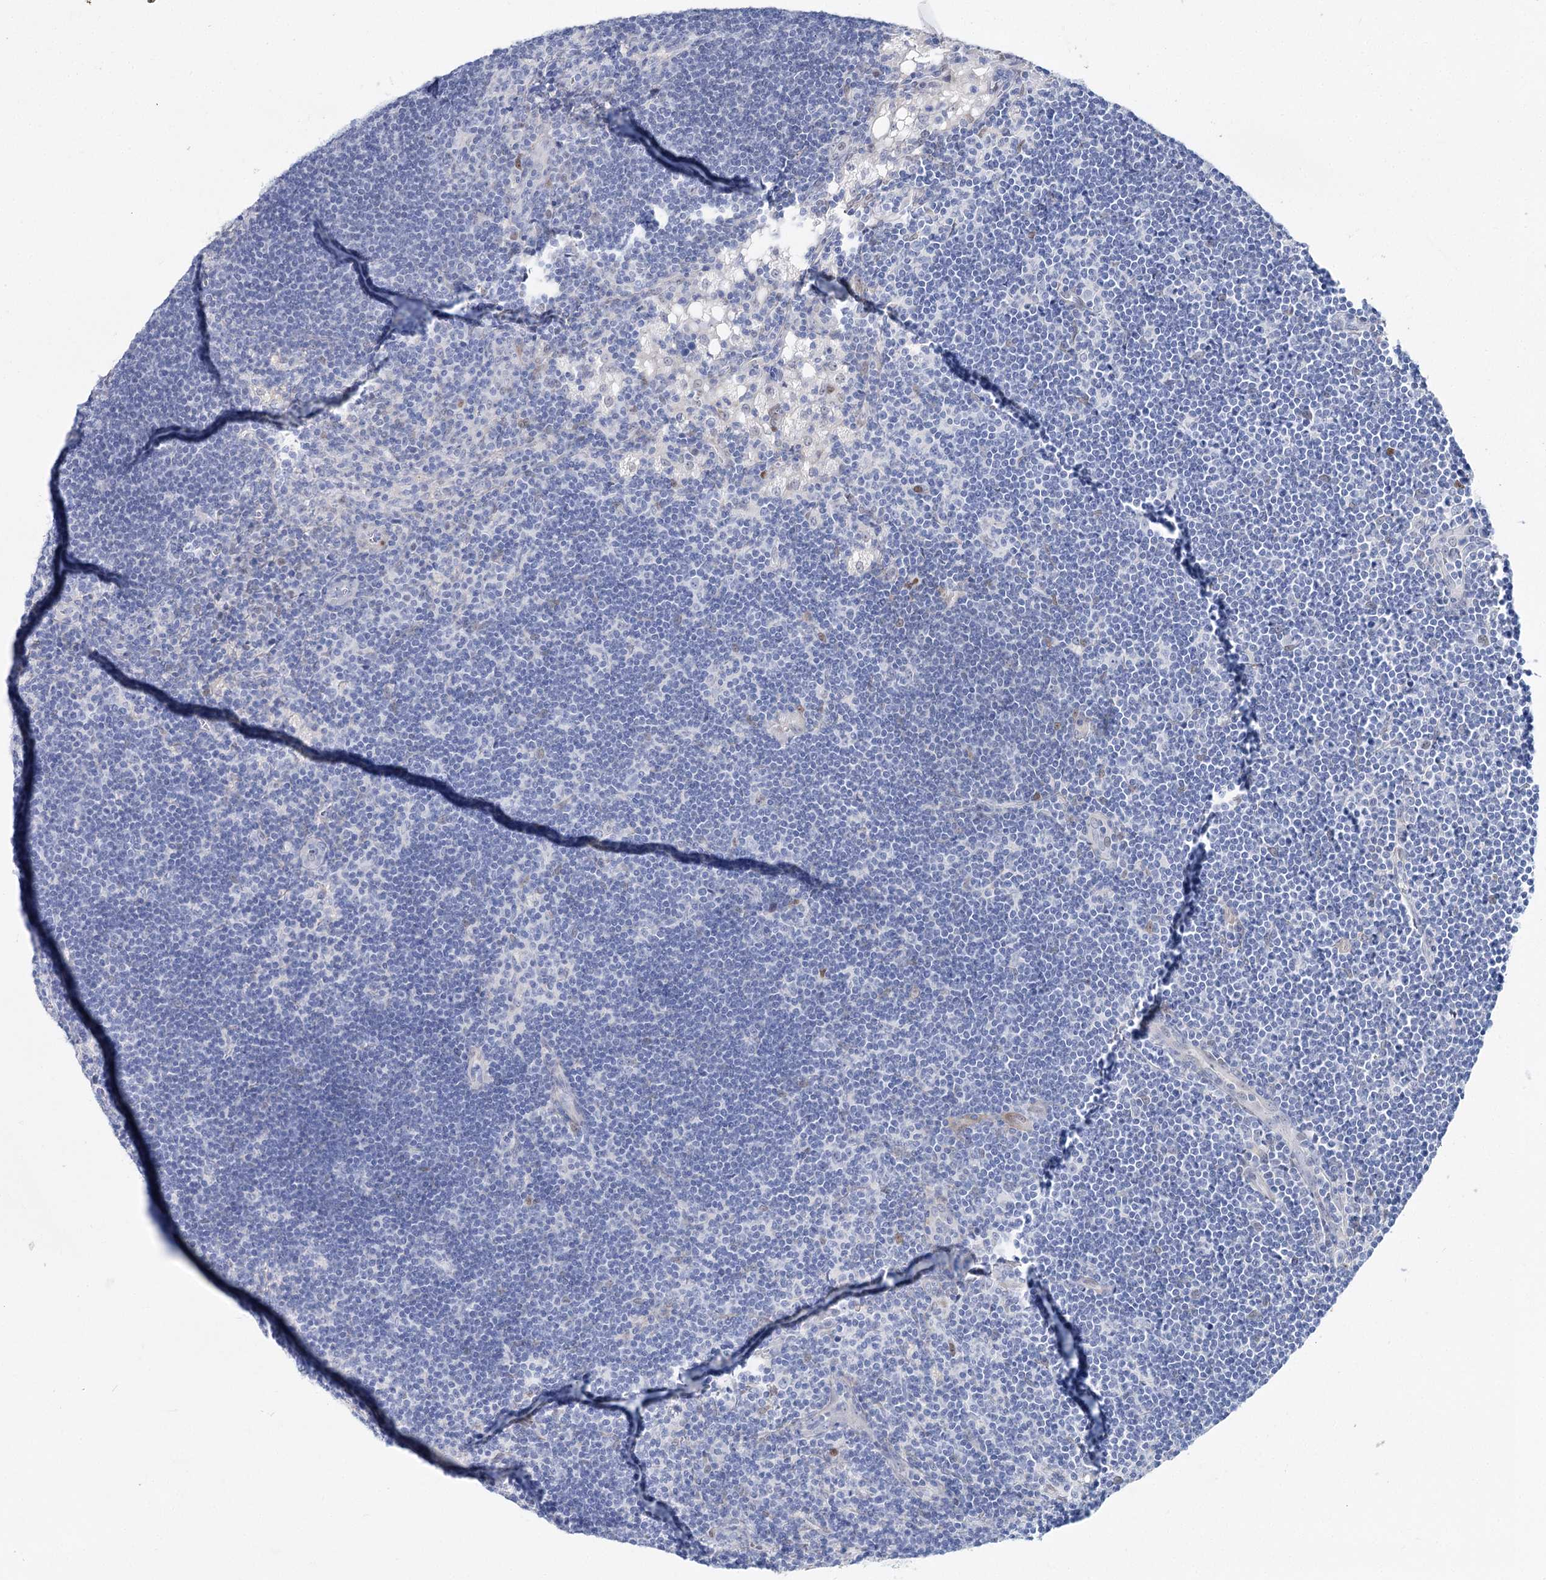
{"staining": {"intensity": "negative", "quantity": "none", "location": "none"}, "tissue": "lymph node", "cell_type": "Germinal center cells", "image_type": "normal", "snomed": [{"axis": "morphology", "description": "Normal tissue, NOS"}, {"axis": "topography", "description": "Lymph node"}], "caption": "Immunohistochemical staining of normal human lymph node demonstrates no significant staining in germinal center cells. The staining was performed using DAB (3,3'-diaminobenzidine) to visualize the protein expression in brown, while the nuclei were stained in blue with hematoxylin (Magnification: 20x).", "gene": "UGDH", "patient": {"sex": "male", "age": 24}}